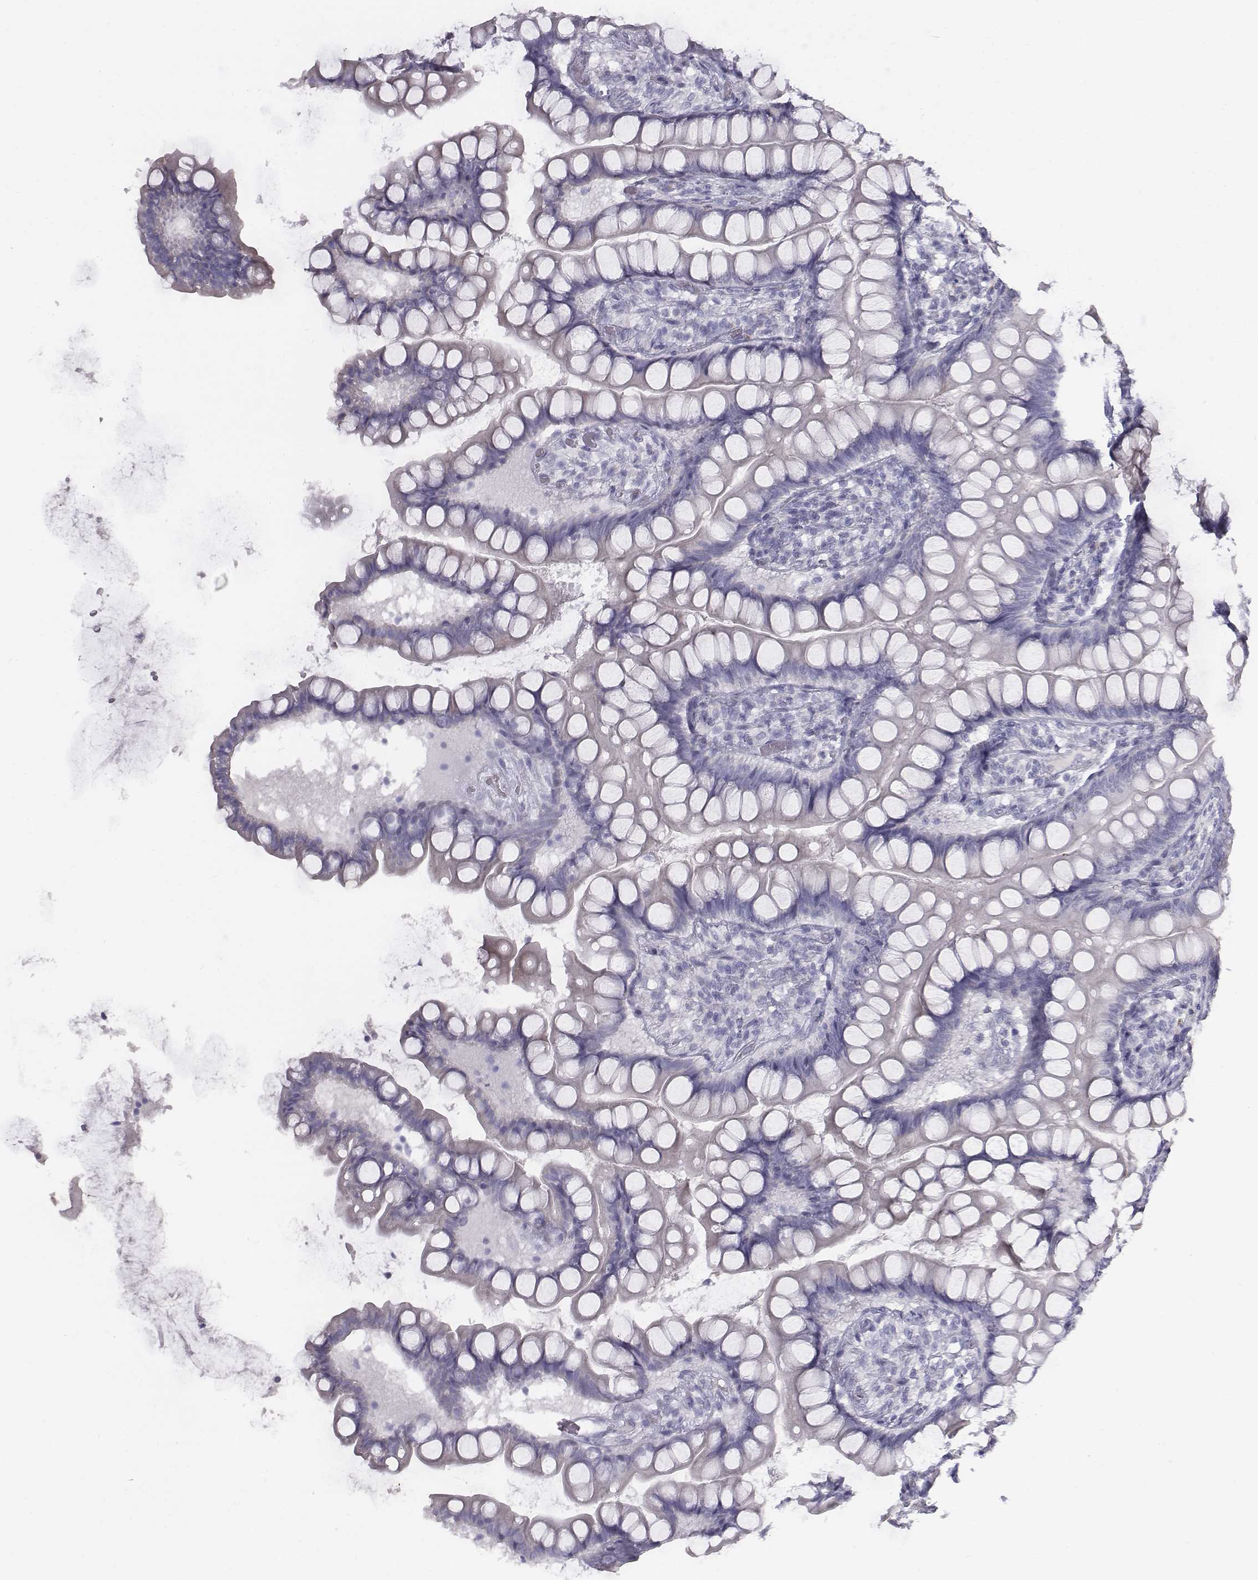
{"staining": {"intensity": "negative", "quantity": "none", "location": "none"}, "tissue": "small intestine", "cell_type": "Glandular cells", "image_type": "normal", "snomed": [{"axis": "morphology", "description": "Normal tissue, NOS"}, {"axis": "topography", "description": "Small intestine"}], "caption": "Small intestine was stained to show a protein in brown. There is no significant staining in glandular cells. Brightfield microscopy of immunohistochemistry stained with DAB (brown) and hematoxylin (blue), captured at high magnification.", "gene": "C6orf58", "patient": {"sex": "male", "age": 70}}